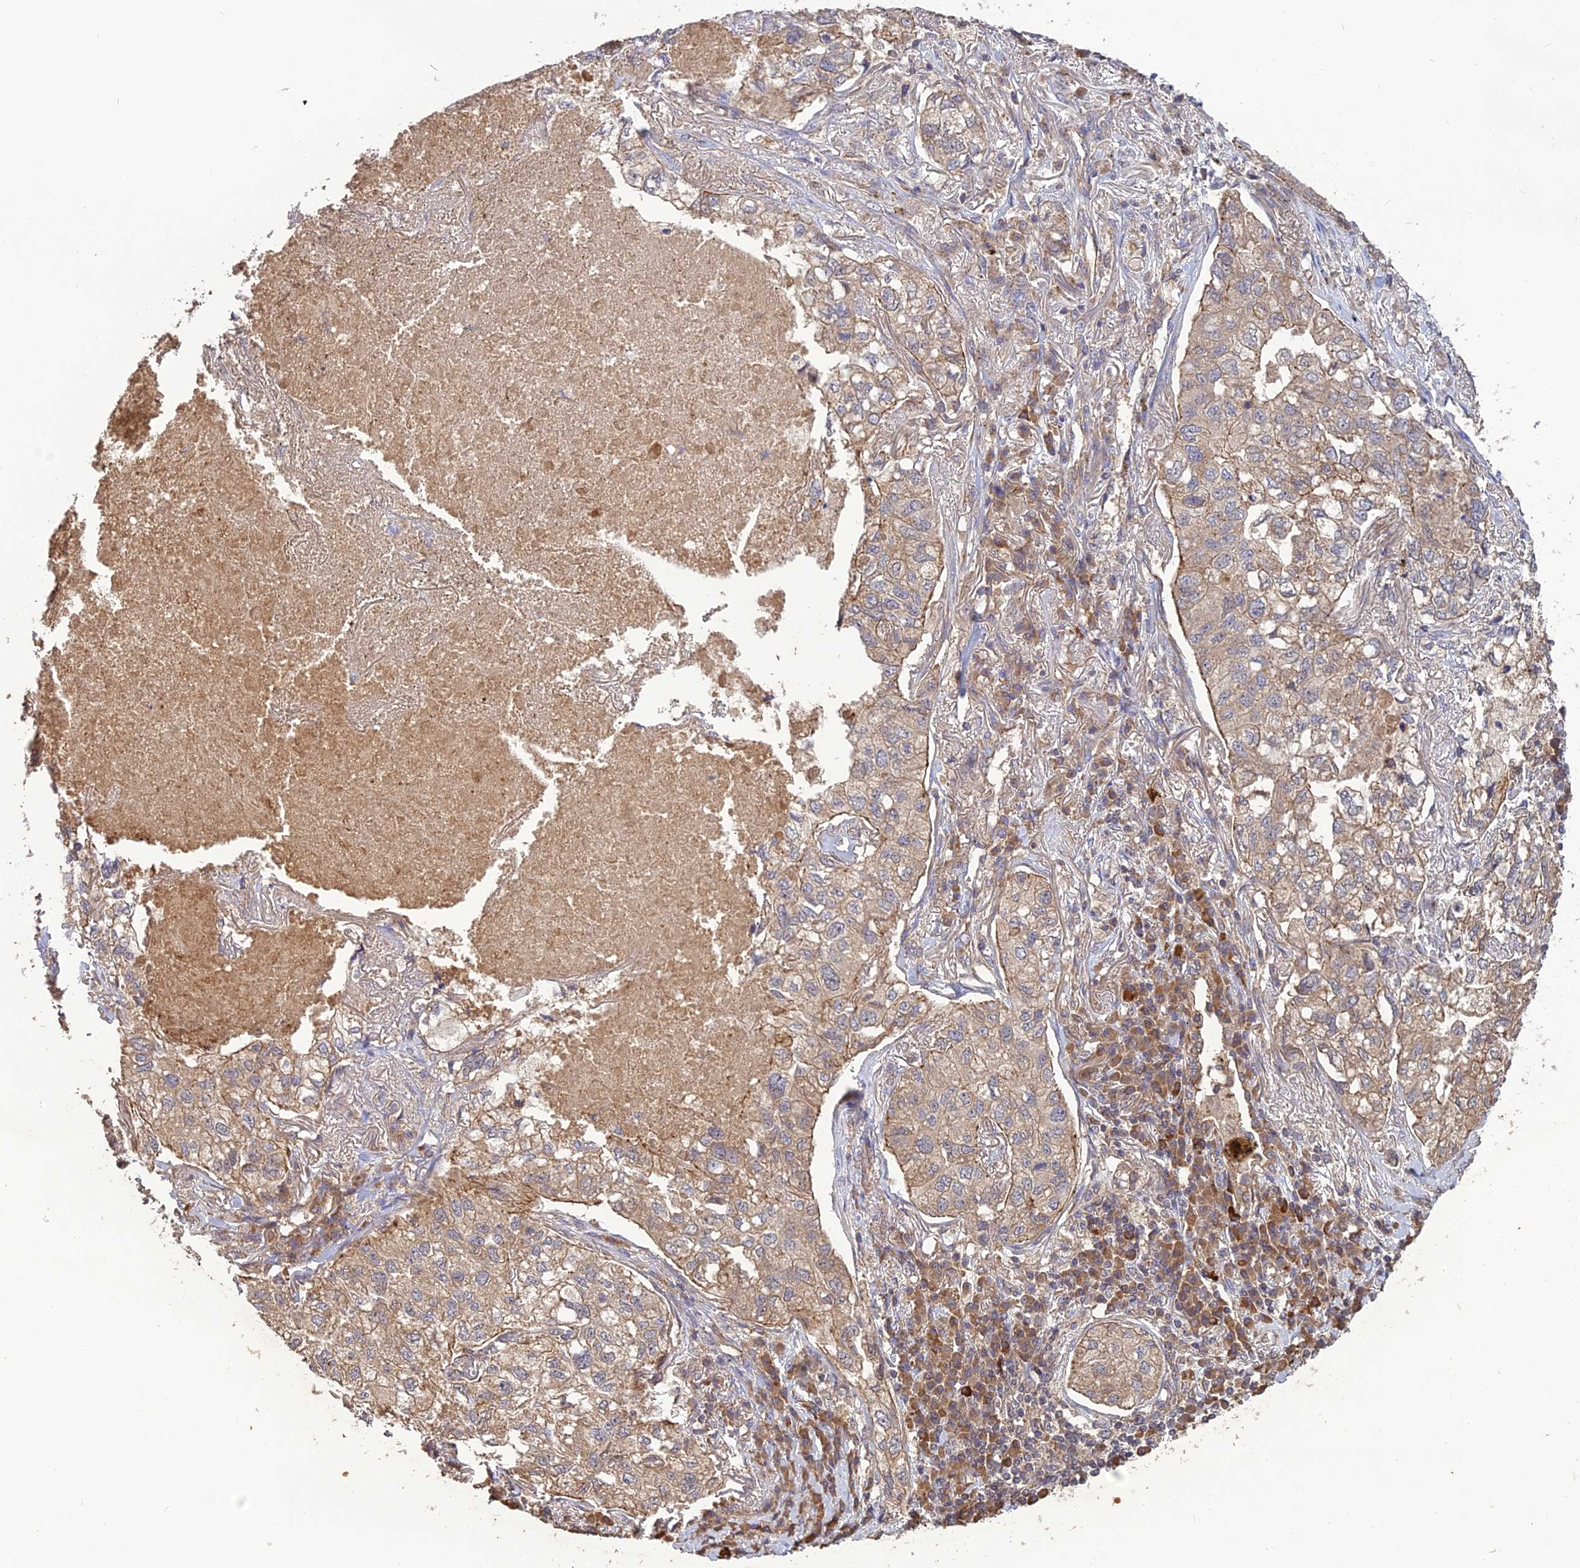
{"staining": {"intensity": "weak", "quantity": "25%-75%", "location": "cytoplasmic/membranous"}, "tissue": "lung cancer", "cell_type": "Tumor cells", "image_type": "cancer", "snomed": [{"axis": "morphology", "description": "Adenocarcinoma, NOS"}, {"axis": "topography", "description": "Lung"}], "caption": "Lung cancer (adenocarcinoma) stained with IHC reveals weak cytoplasmic/membranous expression in about 25%-75% of tumor cells.", "gene": "ARHGAP40", "patient": {"sex": "male", "age": 65}}